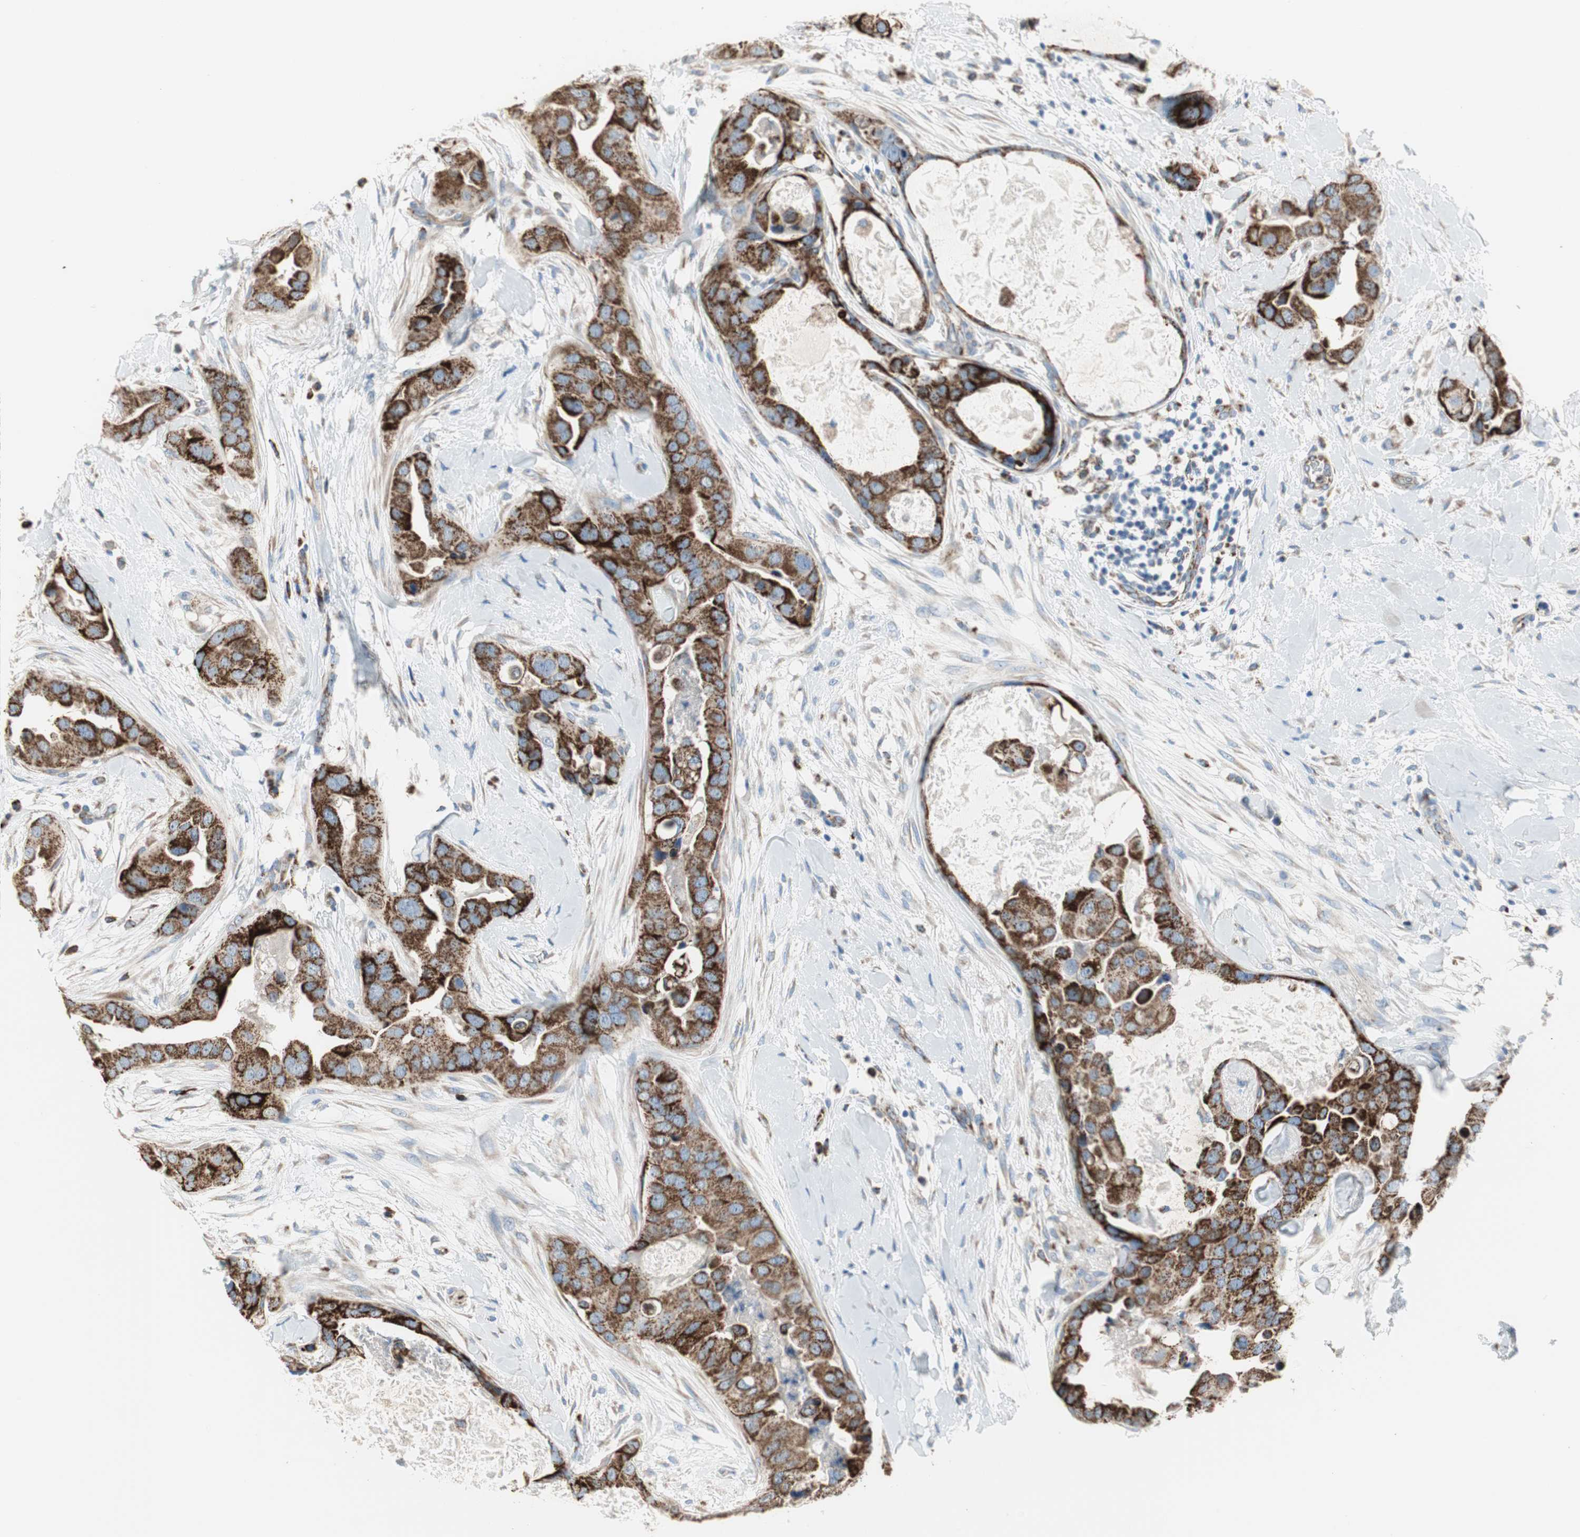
{"staining": {"intensity": "strong", "quantity": ">75%", "location": "cytoplasmic/membranous"}, "tissue": "breast cancer", "cell_type": "Tumor cells", "image_type": "cancer", "snomed": [{"axis": "morphology", "description": "Duct carcinoma"}, {"axis": "topography", "description": "Breast"}], "caption": "Breast cancer (invasive ductal carcinoma) tissue displays strong cytoplasmic/membranous staining in approximately >75% of tumor cells Immunohistochemistry stains the protein in brown and the nuclei are stained blue.", "gene": "TST", "patient": {"sex": "female", "age": 40}}